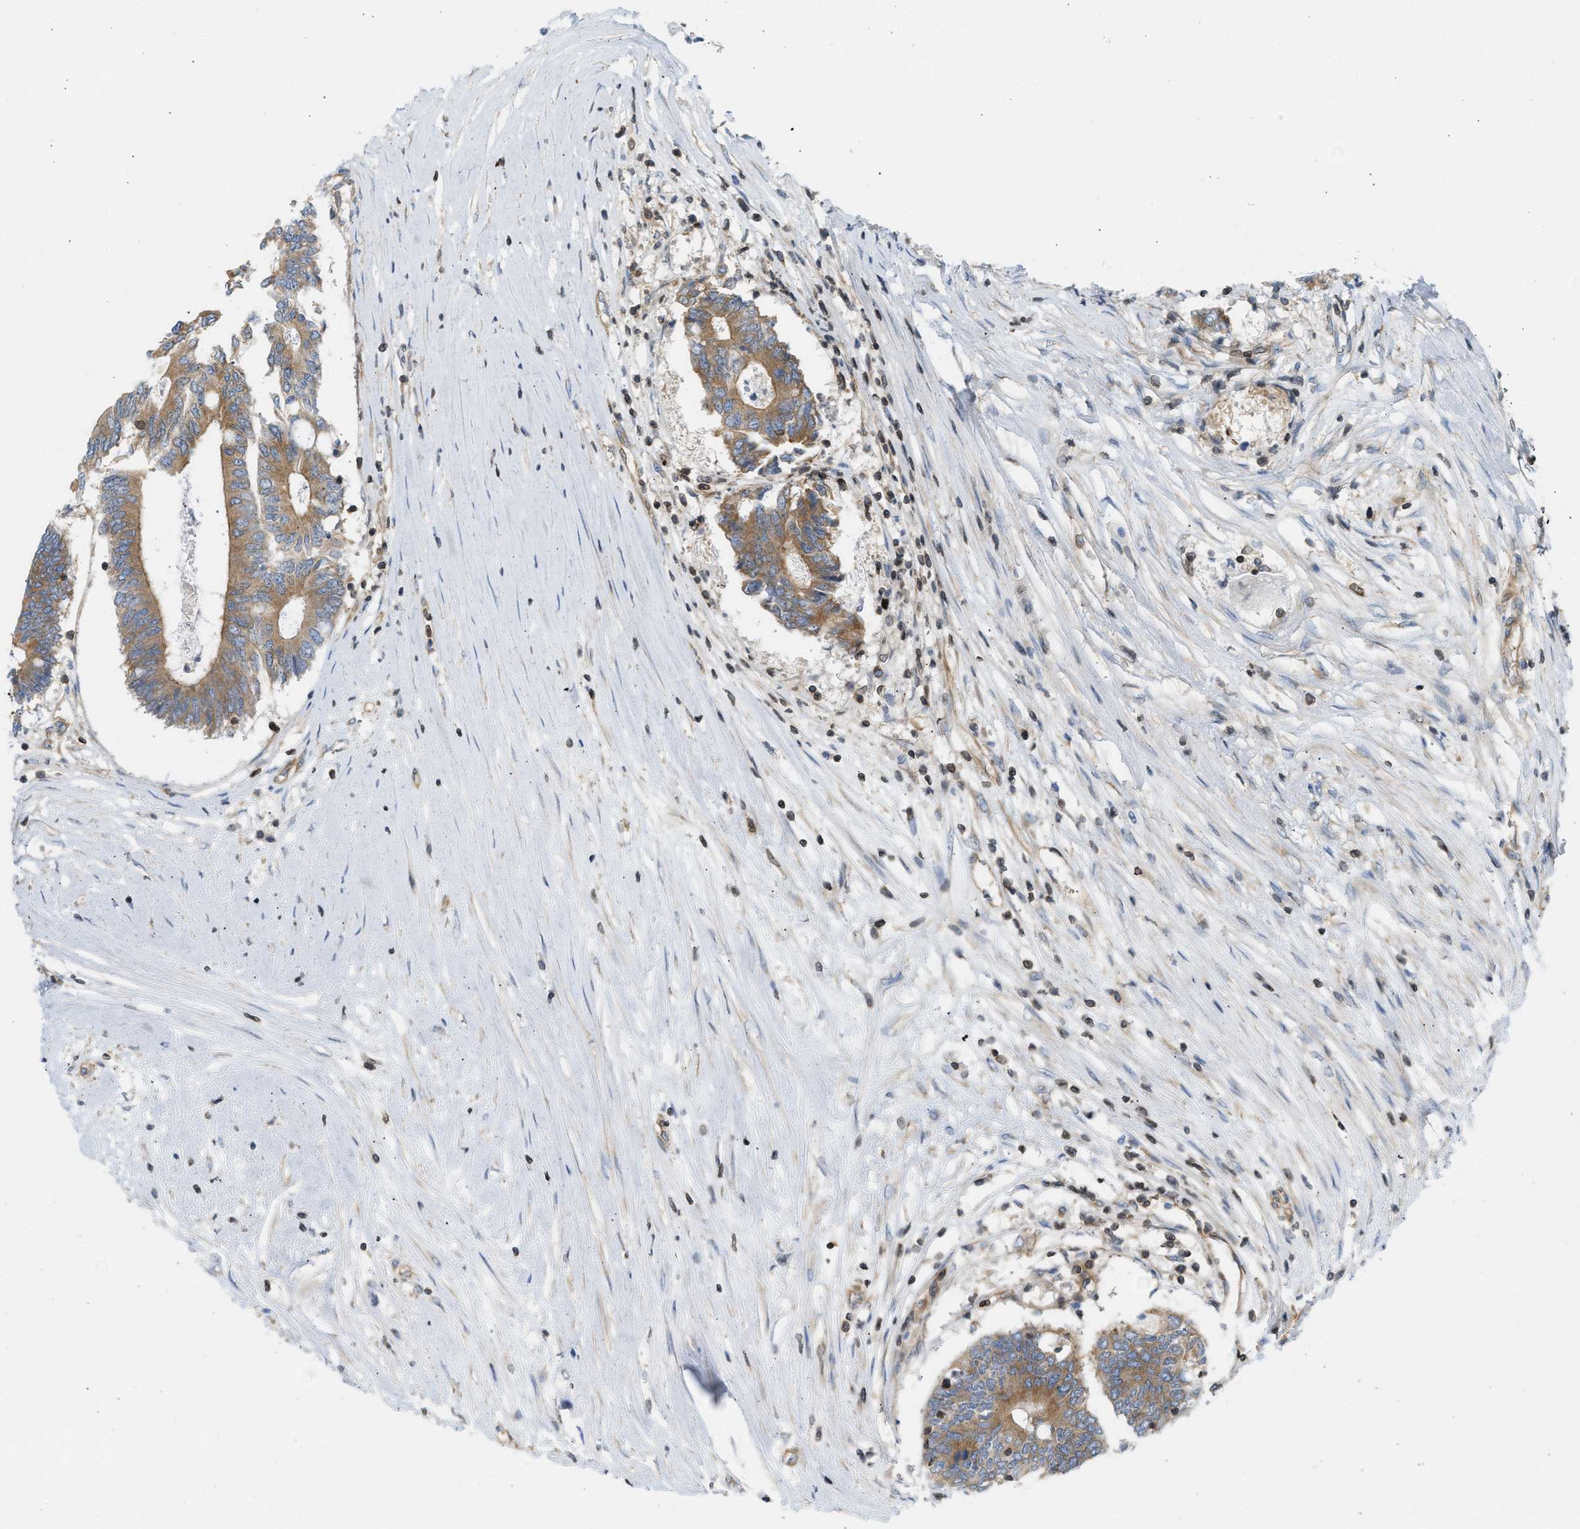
{"staining": {"intensity": "moderate", "quantity": ">75%", "location": "cytoplasmic/membranous"}, "tissue": "colorectal cancer", "cell_type": "Tumor cells", "image_type": "cancer", "snomed": [{"axis": "morphology", "description": "Adenocarcinoma, NOS"}, {"axis": "topography", "description": "Rectum"}], "caption": "This photomicrograph displays immunohistochemistry (IHC) staining of human colorectal cancer, with medium moderate cytoplasmic/membranous staining in approximately >75% of tumor cells.", "gene": "STRN", "patient": {"sex": "male", "age": 63}}